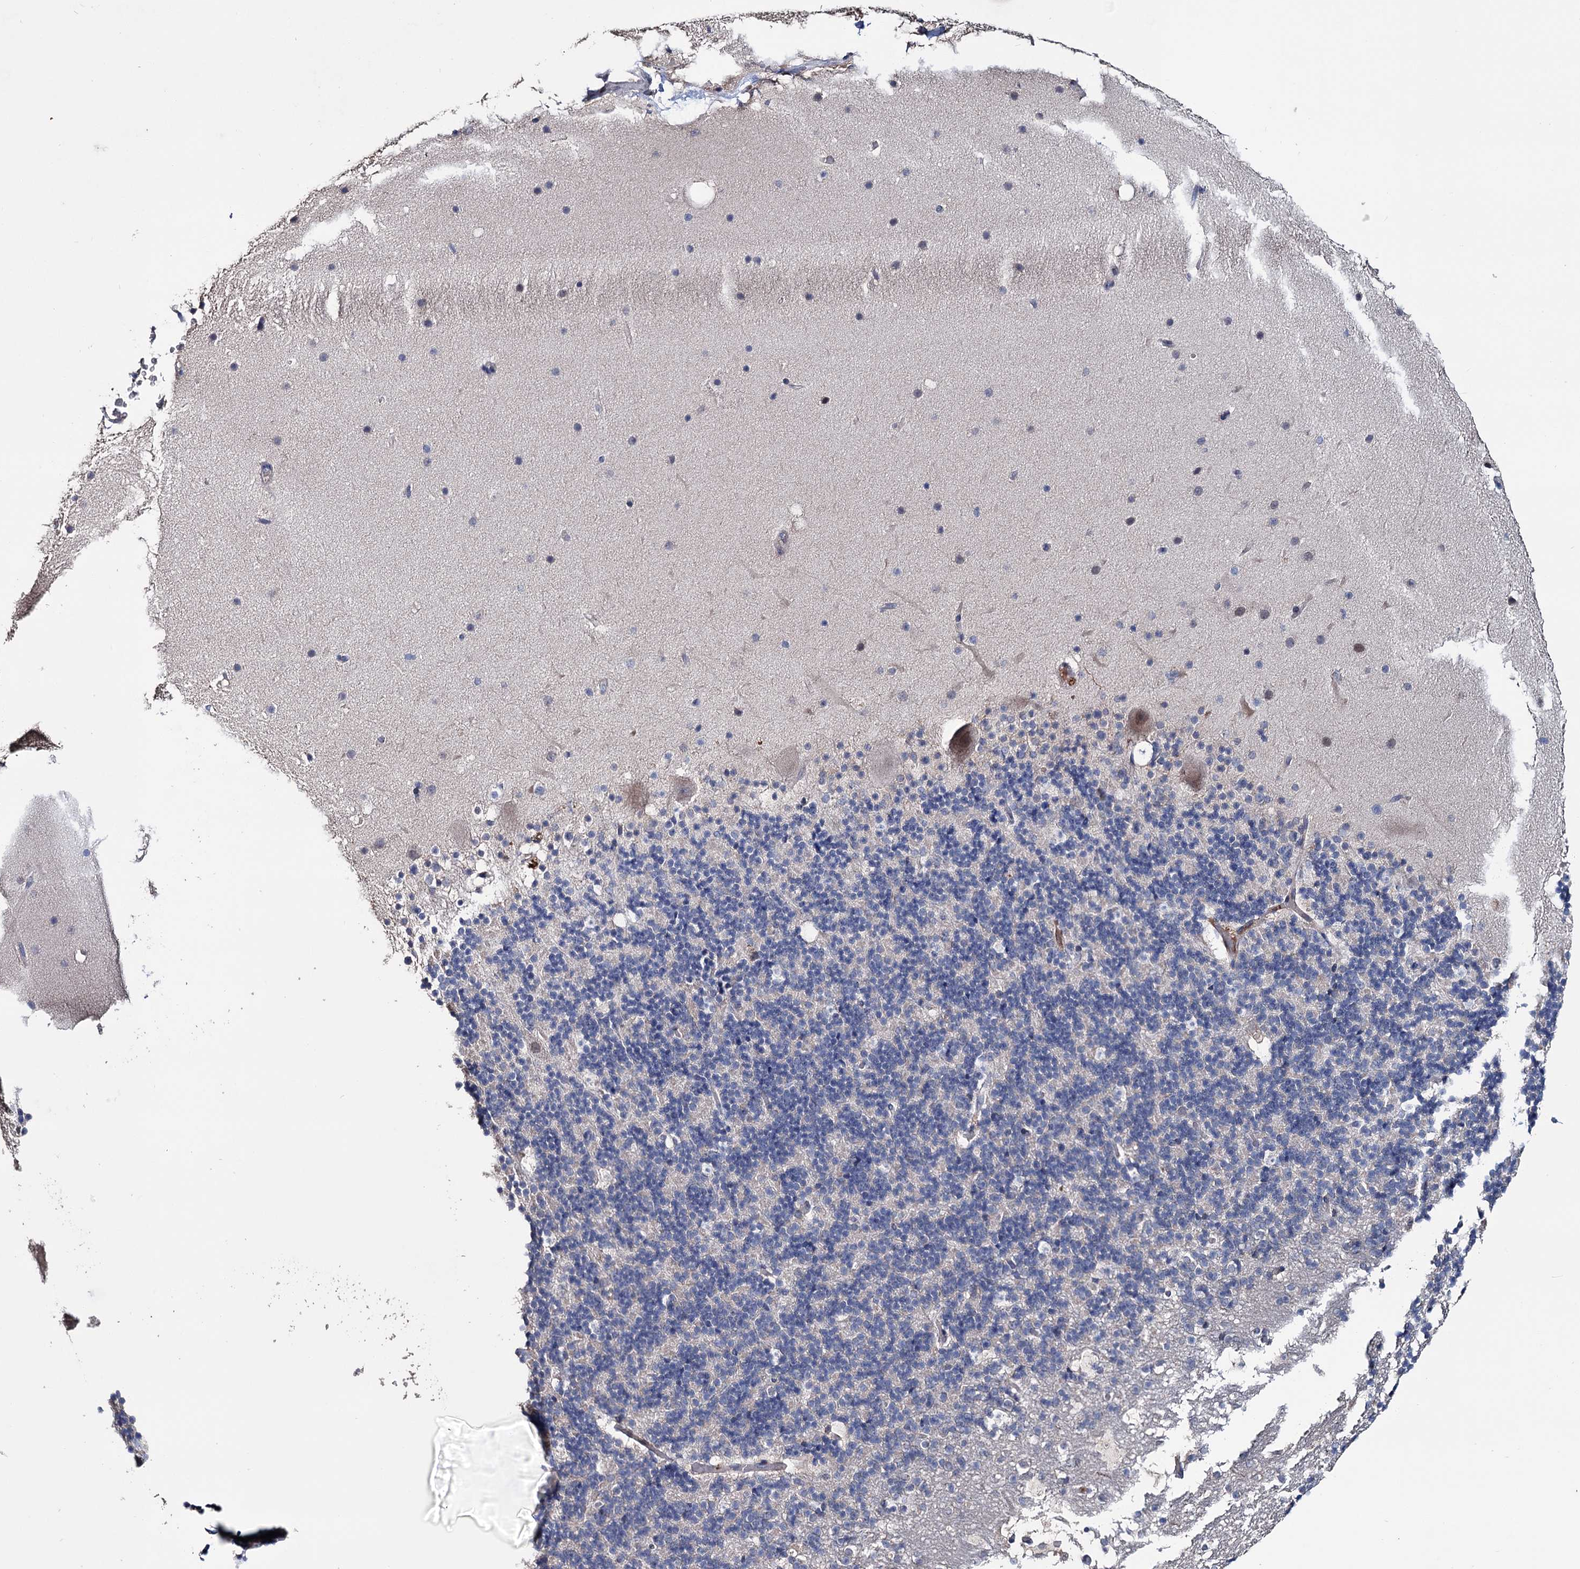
{"staining": {"intensity": "negative", "quantity": "none", "location": "none"}, "tissue": "cerebellum", "cell_type": "Cells in granular layer", "image_type": "normal", "snomed": [{"axis": "morphology", "description": "Normal tissue, NOS"}, {"axis": "topography", "description": "Cerebellum"}], "caption": "High magnification brightfield microscopy of normal cerebellum stained with DAB (brown) and counterstained with hematoxylin (blue): cells in granular layer show no significant expression.", "gene": "EPB41L5", "patient": {"sex": "male", "age": 57}}